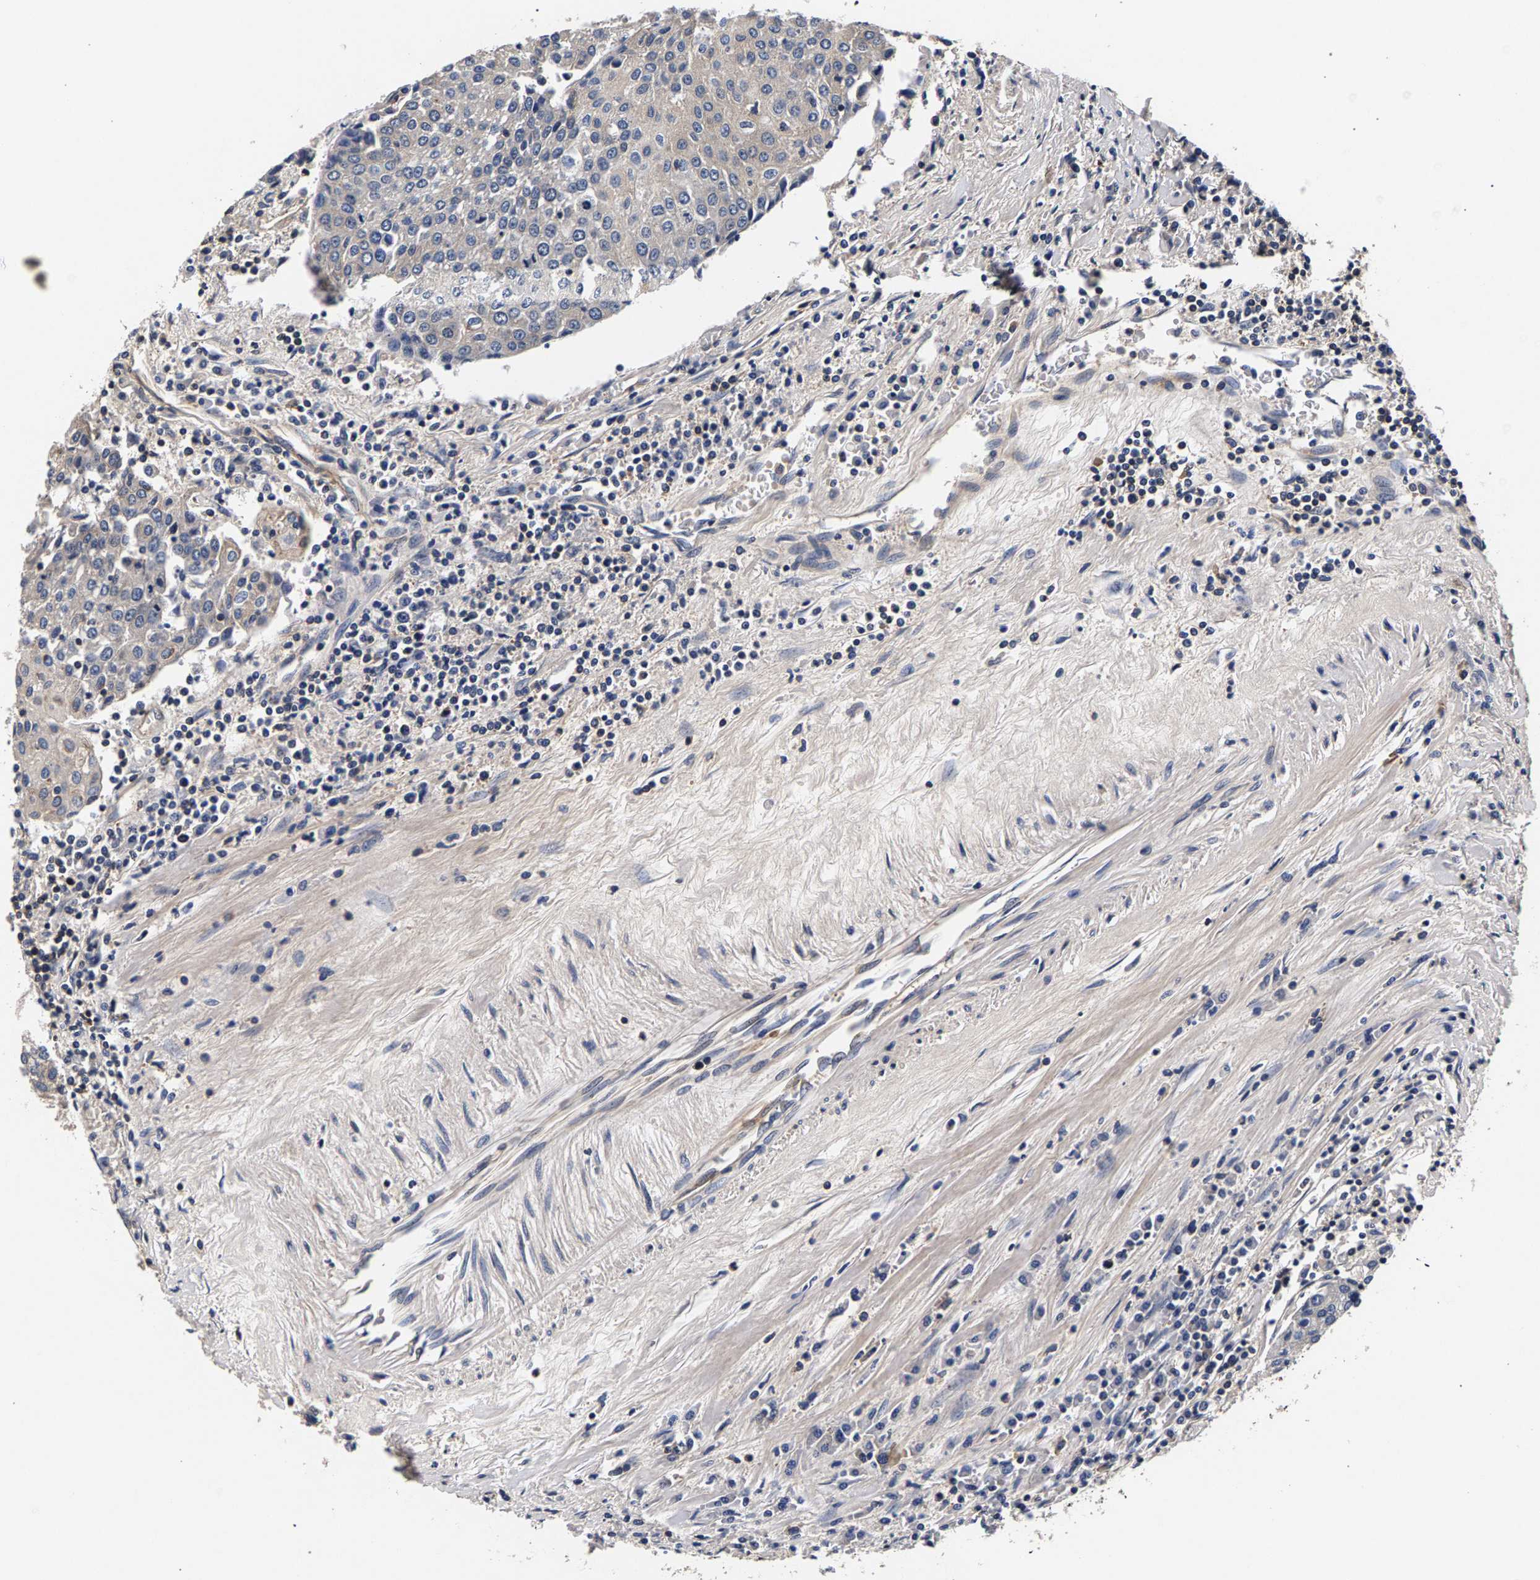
{"staining": {"intensity": "negative", "quantity": "none", "location": "none"}, "tissue": "urothelial cancer", "cell_type": "Tumor cells", "image_type": "cancer", "snomed": [{"axis": "morphology", "description": "Urothelial carcinoma, High grade"}, {"axis": "topography", "description": "Urinary bladder"}], "caption": "Protein analysis of urothelial carcinoma (high-grade) displays no significant positivity in tumor cells.", "gene": "MARCHF7", "patient": {"sex": "female", "age": 85}}